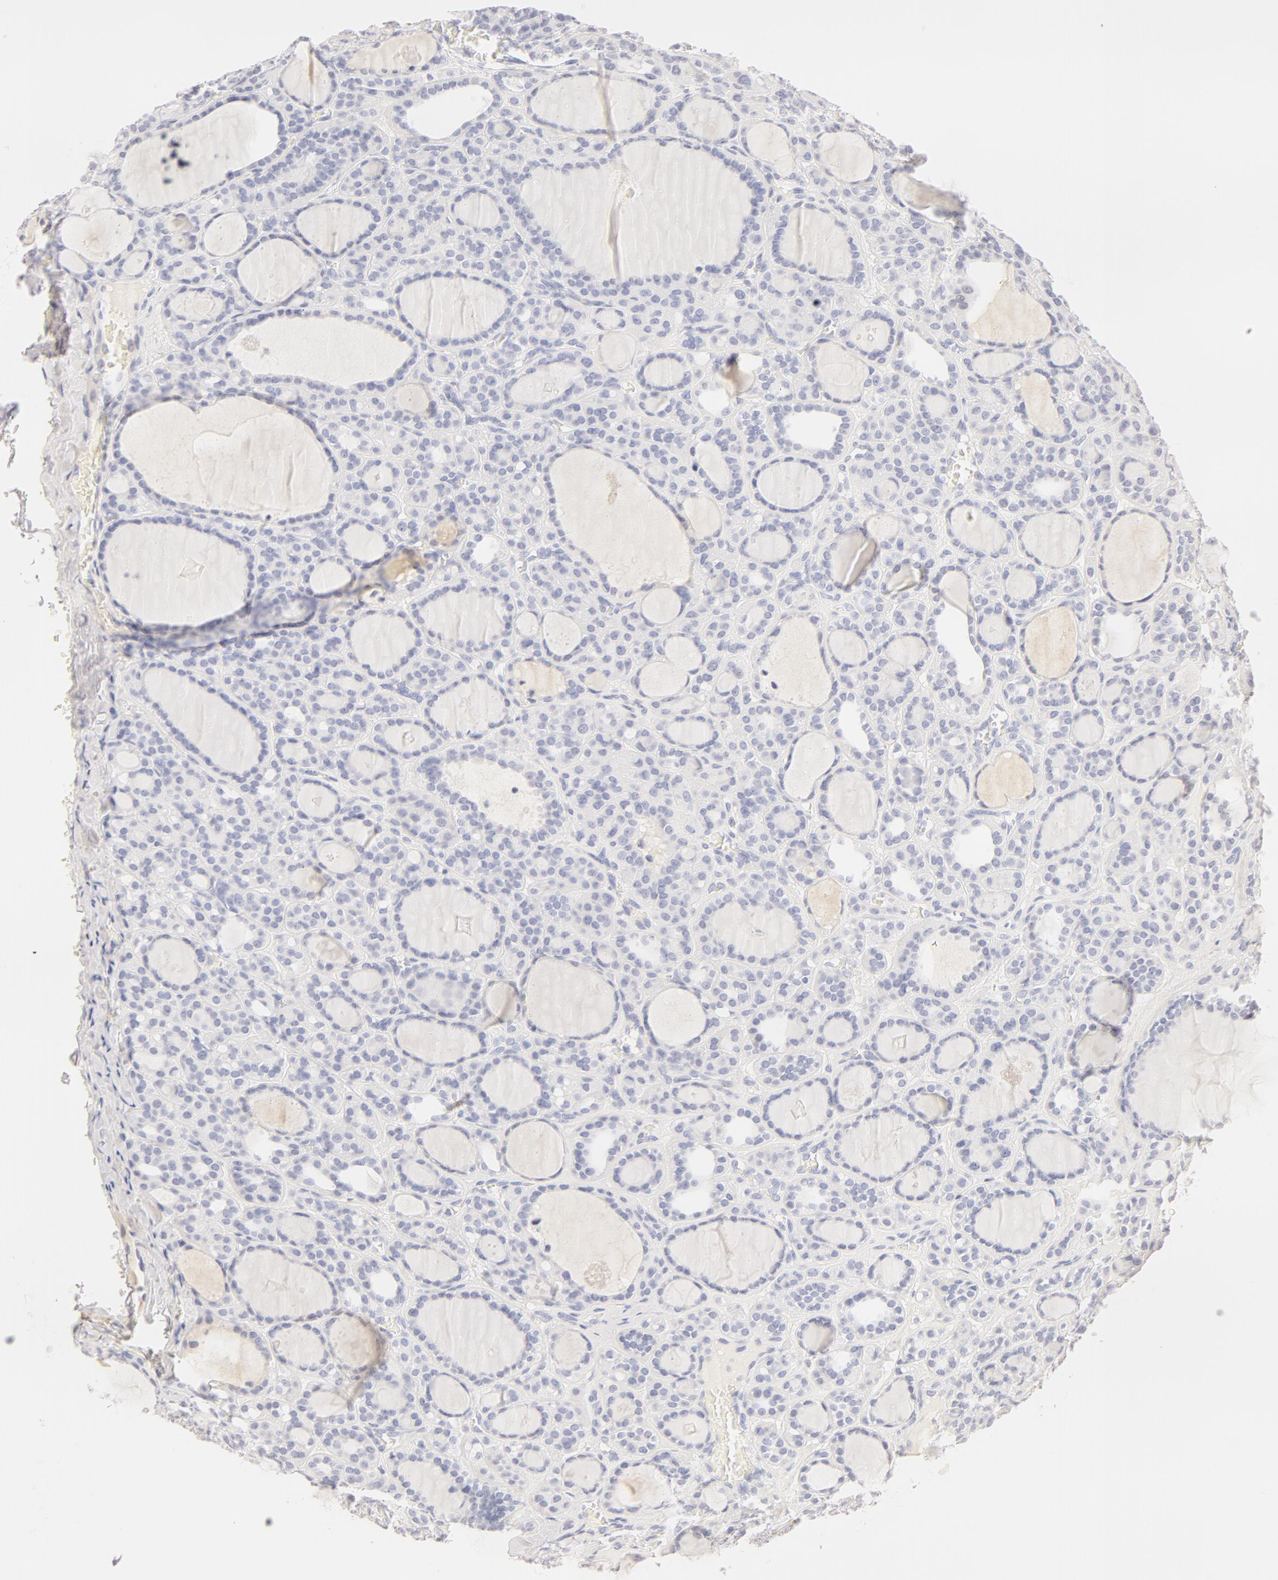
{"staining": {"intensity": "negative", "quantity": "none", "location": "none"}, "tissue": "thyroid cancer", "cell_type": "Tumor cells", "image_type": "cancer", "snomed": [{"axis": "morphology", "description": "Follicular adenoma carcinoma, NOS"}, {"axis": "topography", "description": "Thyroid gland"}], "caption": "Tumor cells are negative for protein expression in human thyroid cancer.", "gene": "LGALS7B", "patient": {"sex": "female", "age": 71}}